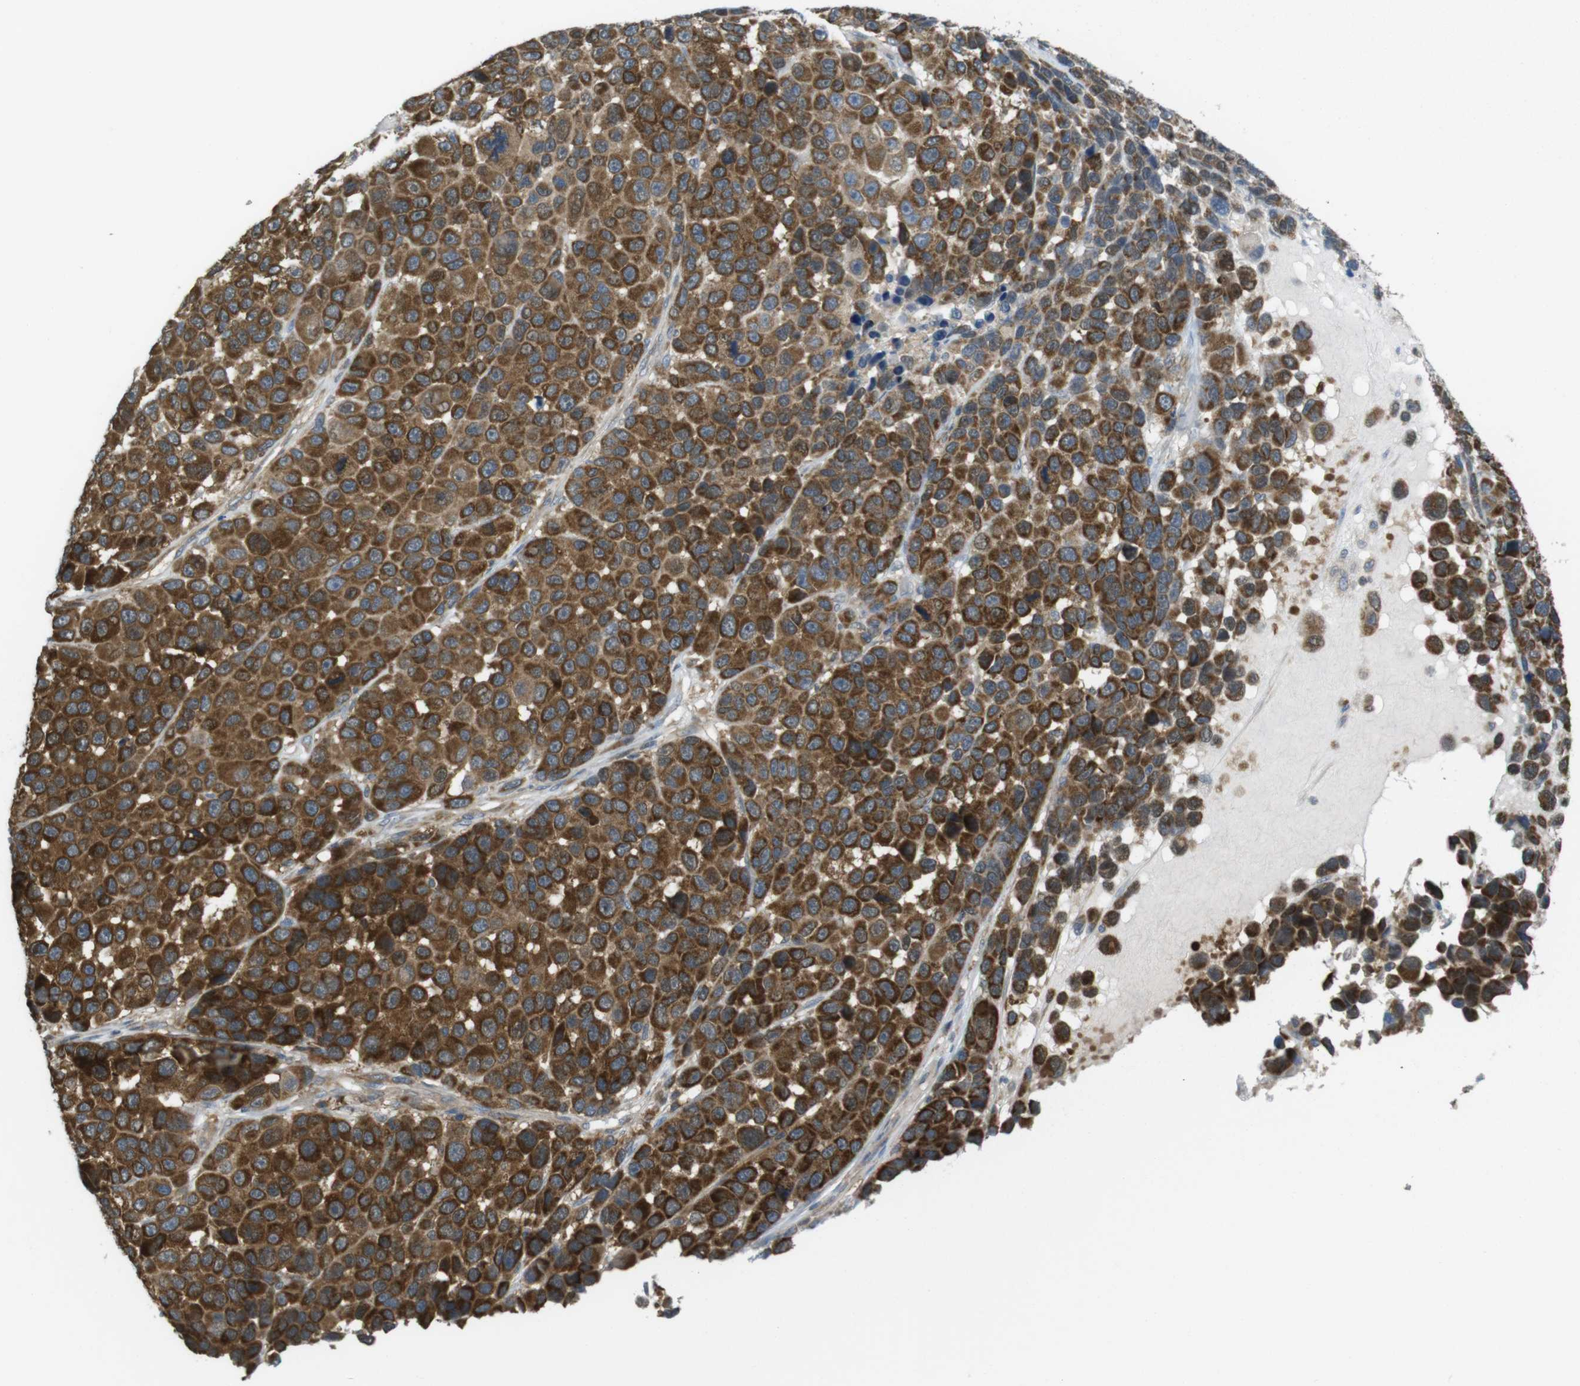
{"staining": {"intensity": "strong", "quantity": ">75%", "location": "cytoplasmic/membranous"}, "tissue": "melanoma", "cell_type": "Tumor cells", "image_type": "cancer", "snomed": [{"axis": "morphology", "description": "Malignant melanoma, NOS"}, {"axis": "topography", "description": "Skin"}], "caption": "Protein expression analysis of human malignant melanoma reveals strong cytoplasmic/membranous expression in about >75% of tumor cells. Using DAB (brown) and hematoxylin (blue) stains, captured at high magnification using brightfield microscopy.", "gene": "MTHFD1", "patient": {"sex": "male", "age": 53}}